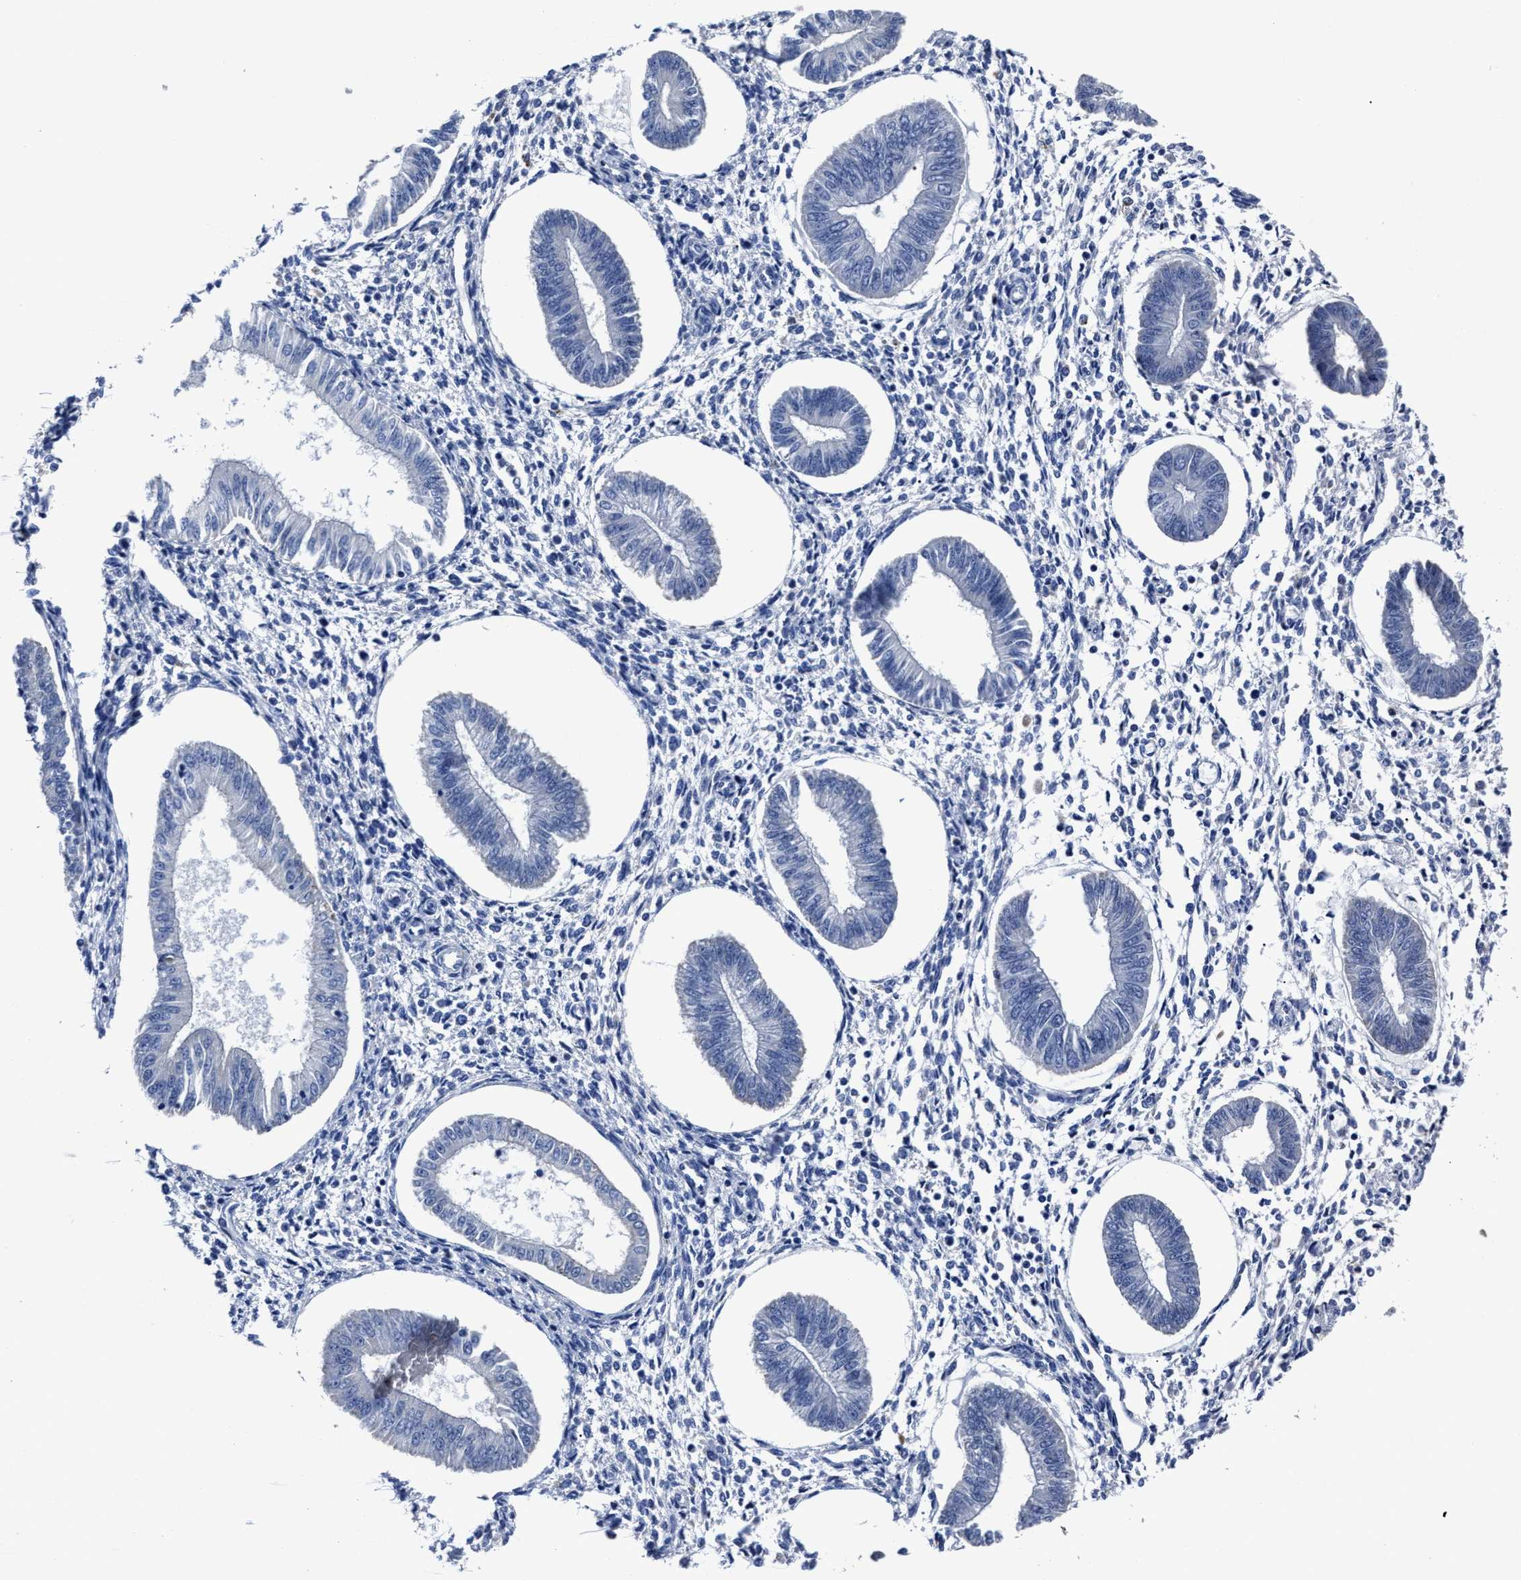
{"staining": {"intensity": "weak", "quantity": "25%-75%", "location": "cytoplasmic/membranous"}, "tissue": "endometrium", "cell_type": "Cells in endometrial stroma", "image_type": "normal", "snomed": [{"axis": "morphology", "description": "Normal tissue, NOS"}, {"axis": "topography", "description": "Endometrium"}], "caption": "High-power microscopy captured an immunohistochemistry (IHC) photomicrograph of unremarkable endometrium, revealing weak cytoplasmic/membranous staining in about 25%-75% of cells in endometrial stroma.", "gene": "LAMTOR4", "patient": {"sex": "female", "age": 50}}